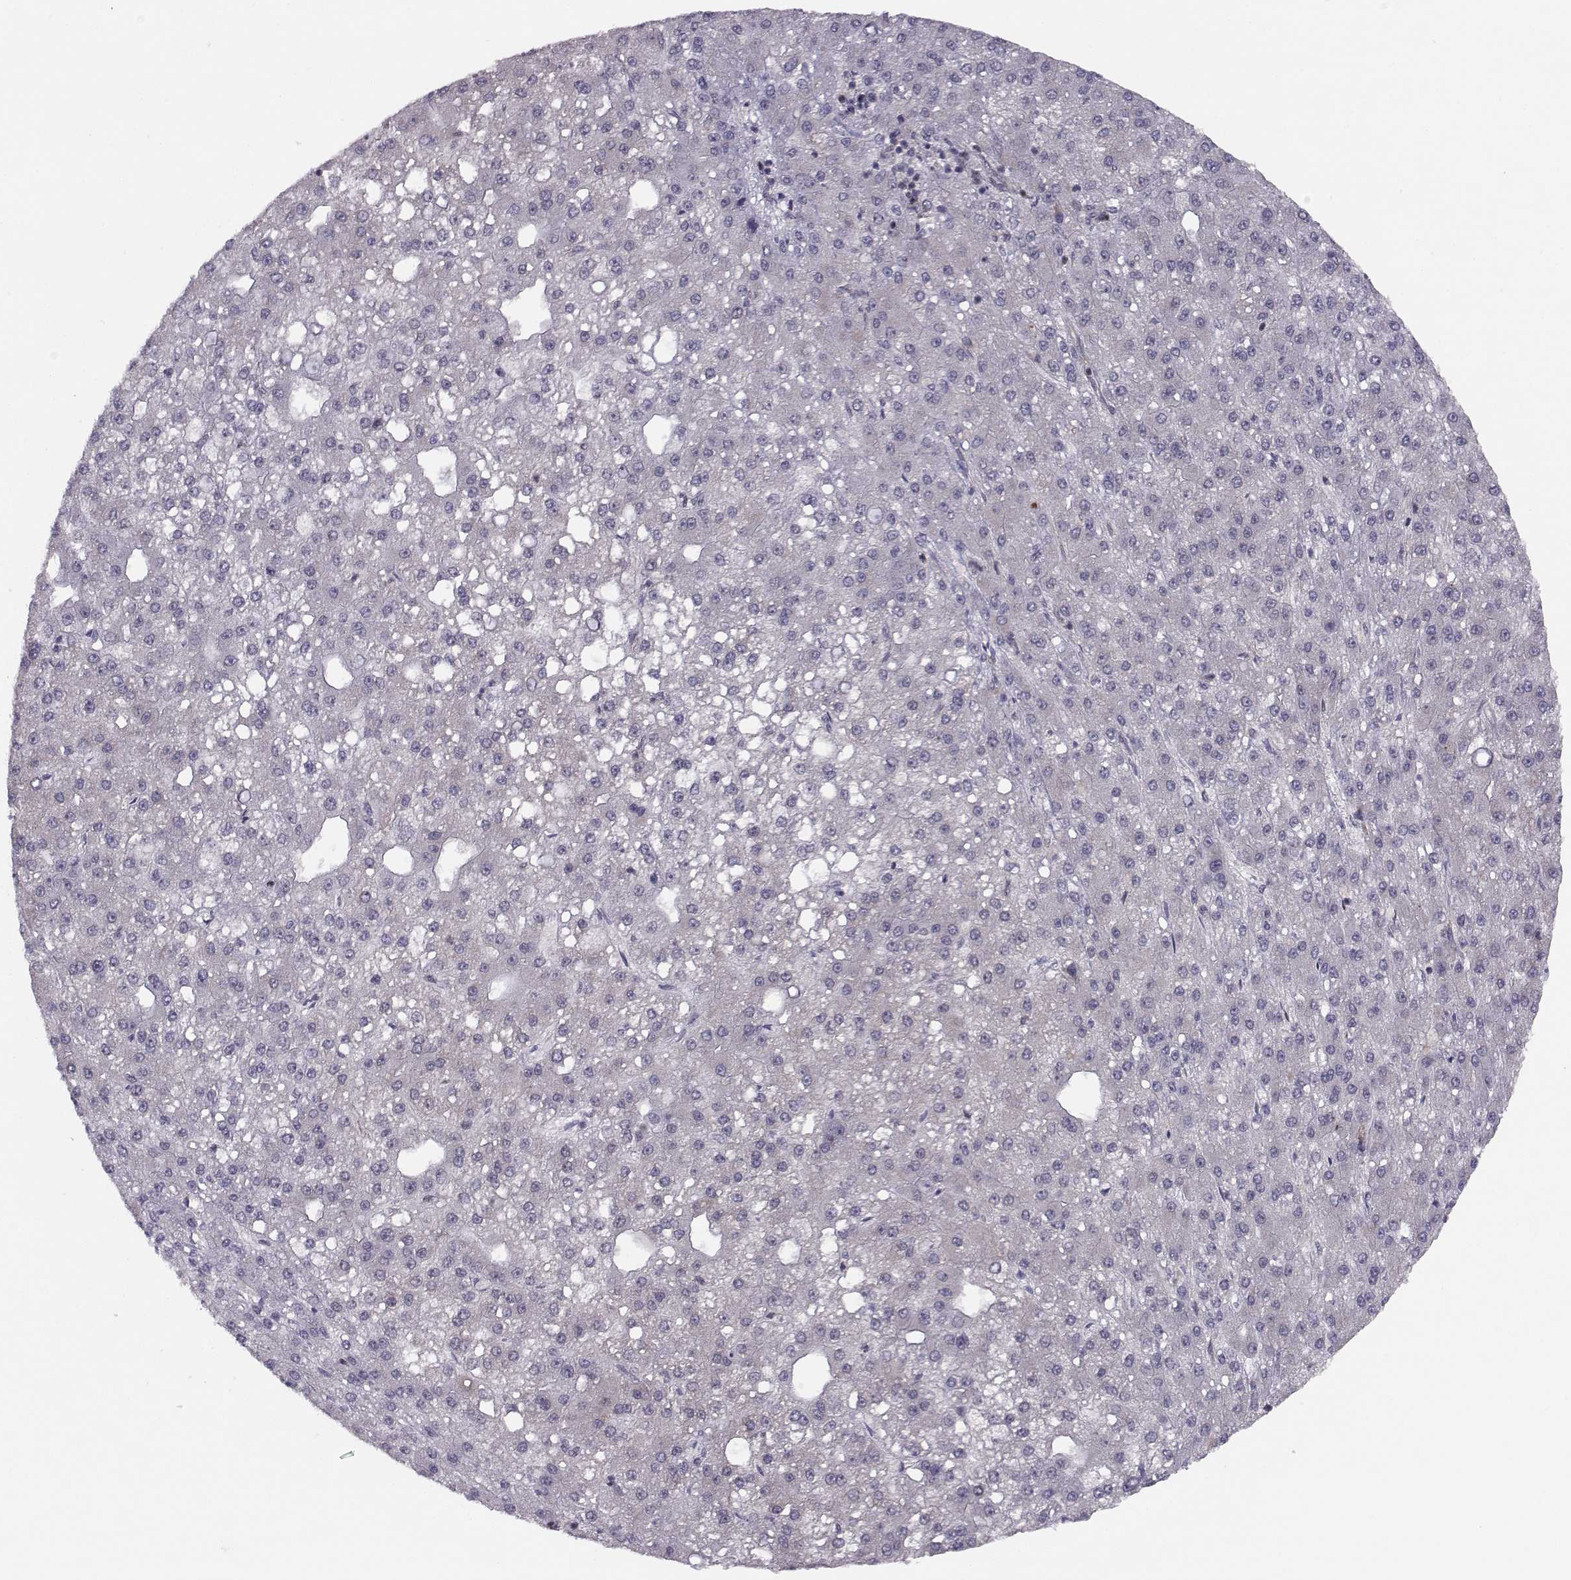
{"staining": {"intensity": "negative", "quantity": "none", "location": "none"}, "tissue": "liver cancer", "cell_type": "Tumor cells", "image_type": "cancer", "snomed": [{"axis": "morphology", "description": "Carcinoma, Hepatocellular, NOS"}, {"axis": "topography", "description": "Liver"}], "caption": "Human hepatocellular carcinoma (liver) stained for a protein using IHC exhibits no positivity in tumor cells.", "gene": "KIF13B", "patient": {"sex": "male", "age": 67}}